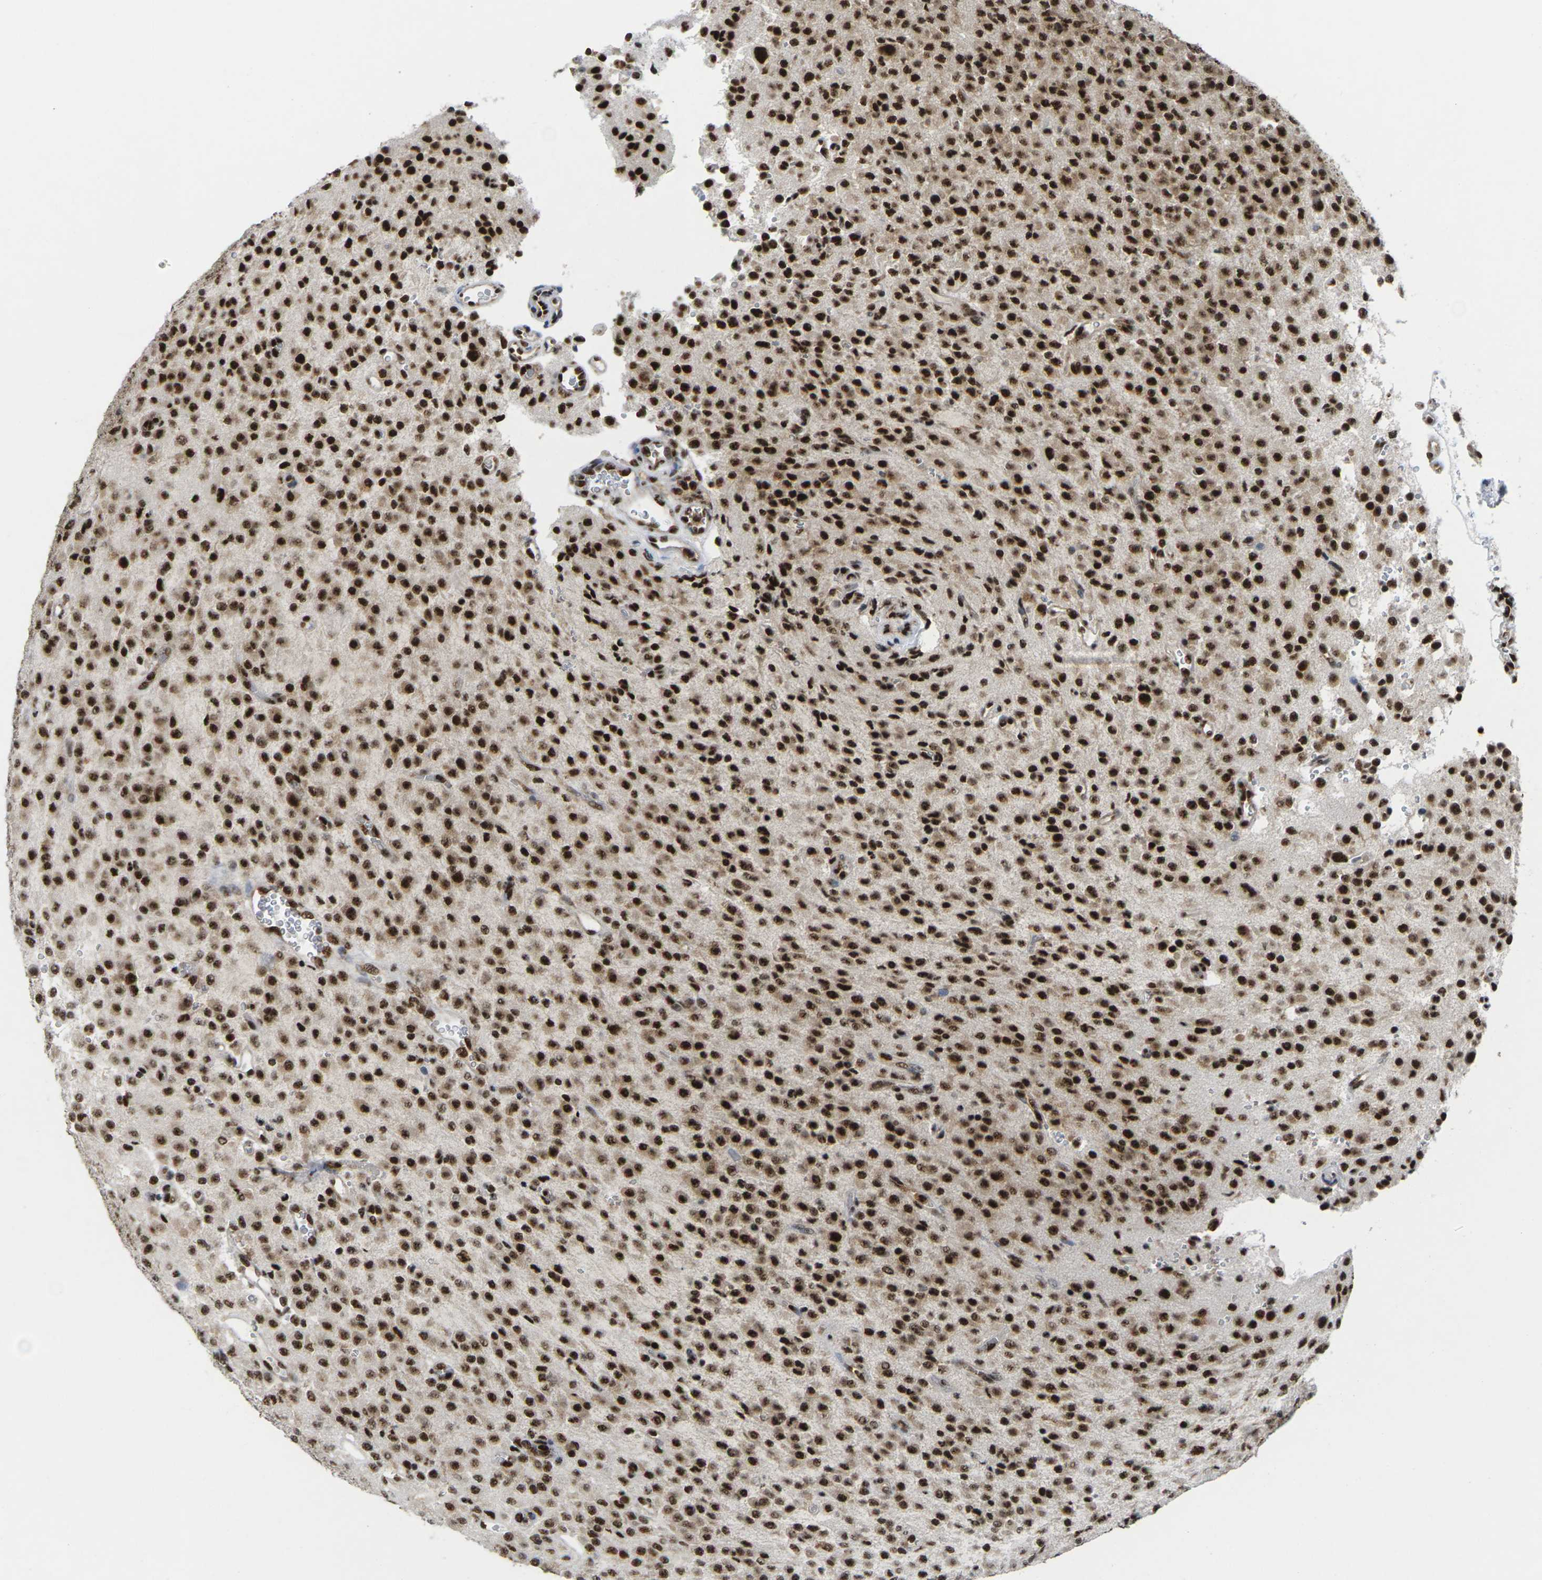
{"staining": {"intensity": "strong", "quantity": ">75%", "location": "nuclear"}, "tissue": "glioma", "cell_type": "Tumor cells", "image_type": "cancer", "snomed": [{"axis": "morphology", "description": "Glioma, malignant, Low grade"}, {"axis": "topography", "description": "Cerebral cortex"}], "caption": "DAB (3,3'-diaminobenzidine) immunohistochemical staining of human glioma shows strong nuclear protein positivity in about >75% of tumor cells.", "gene": "MAGOH", "patient": {"sex": "female", "age": 47}}